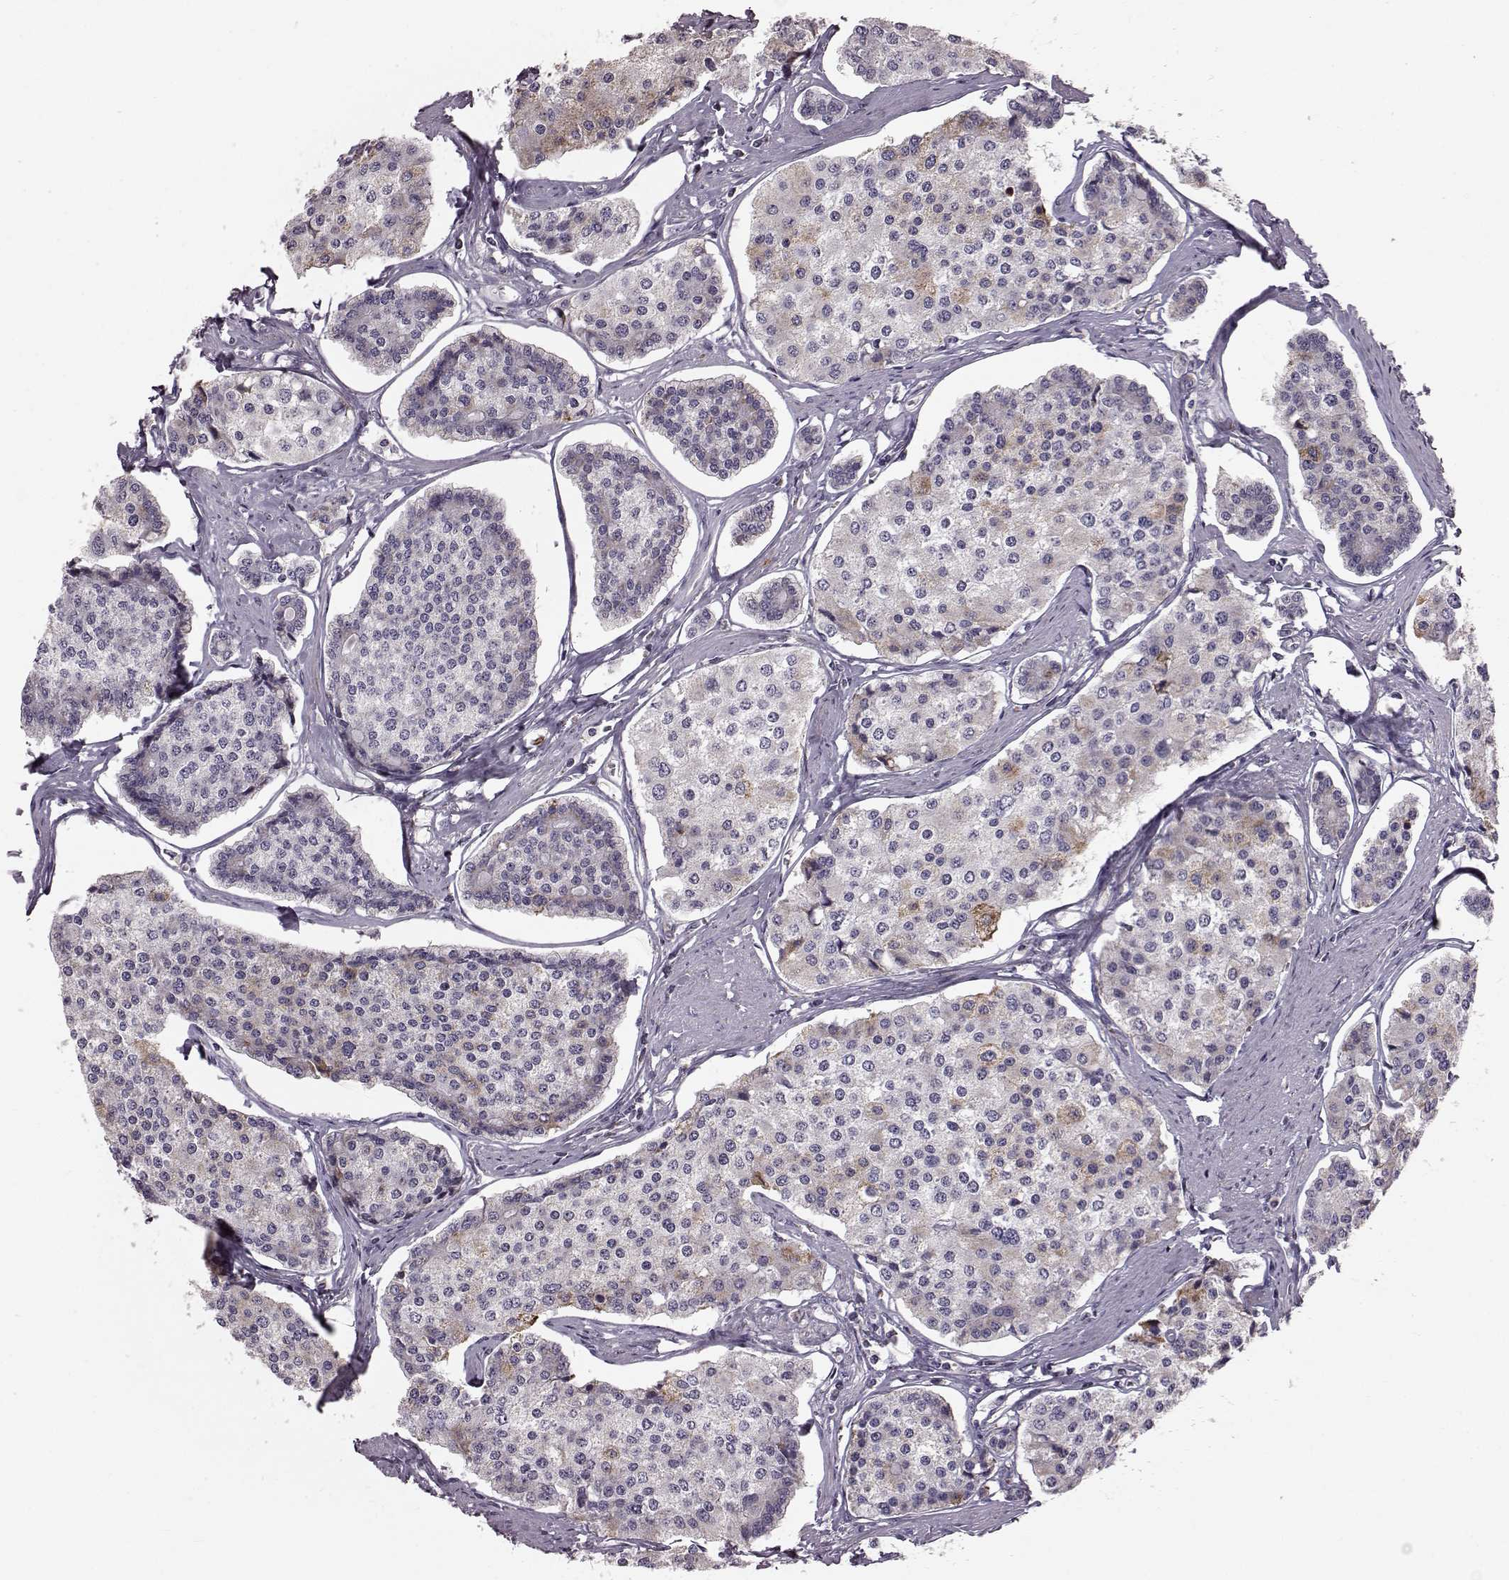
{"staining": {"intensity": "moderate", "quantity": "<25%", "location": "cytoplasmic/membranous"}, "tissue": "carcinoid", "cell_type": "Tumor cells", "image_type": "cancer", "snomed": [{"axis": "morphology", "description": "Carcinoid, malignant, NOS"}, {"axis": "topography", "description": "Small intestine"}], "caption": "Immunohistochemical staining of human carcinoid reveals moderate cytoplasmic/membranous protein positivity in about <25% of tumor cells.", "gene": "ATP5MF", "patient": {"sex": "female", "age": 65}}